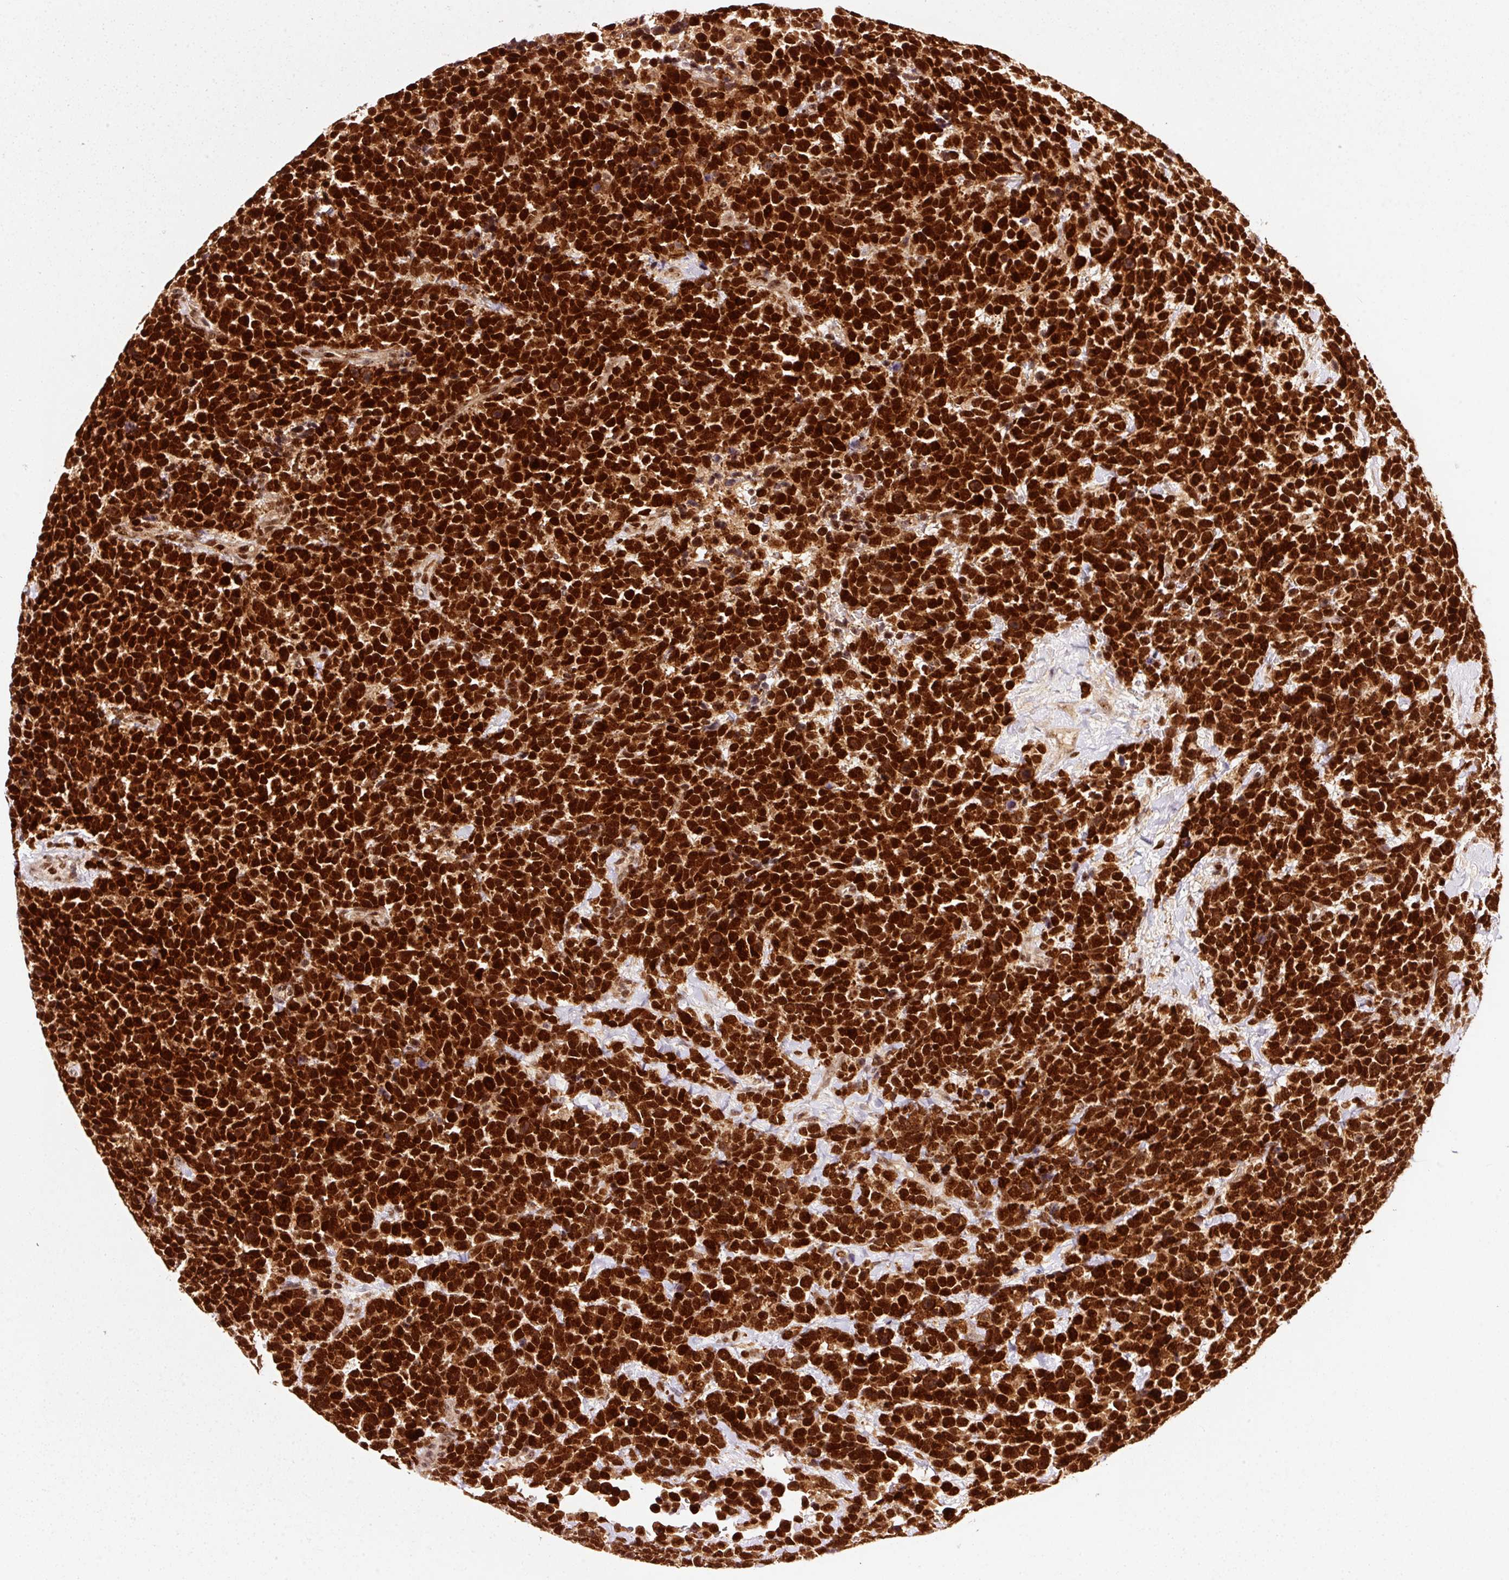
{"staining": {"intensity": "strong", "quantity": ">75%", "location": "nuclear"}, "tissue": "urothelial cancer", "cell_type": "Tumor cells", "image_type": "cancer", "snomed": [{"axis": "morphology", "description": "Urothelial carcinoma, High grade"}, {"axis": "topography", "description": "Urinary bladder"}], "caption": "Strong nuclear positivity for a protein is identified in about >75% of tumor cells of urothelial cancer using immunohistochemistry.", "gene": "RFC4", "patient": {"sex": "female", "age": 82}}